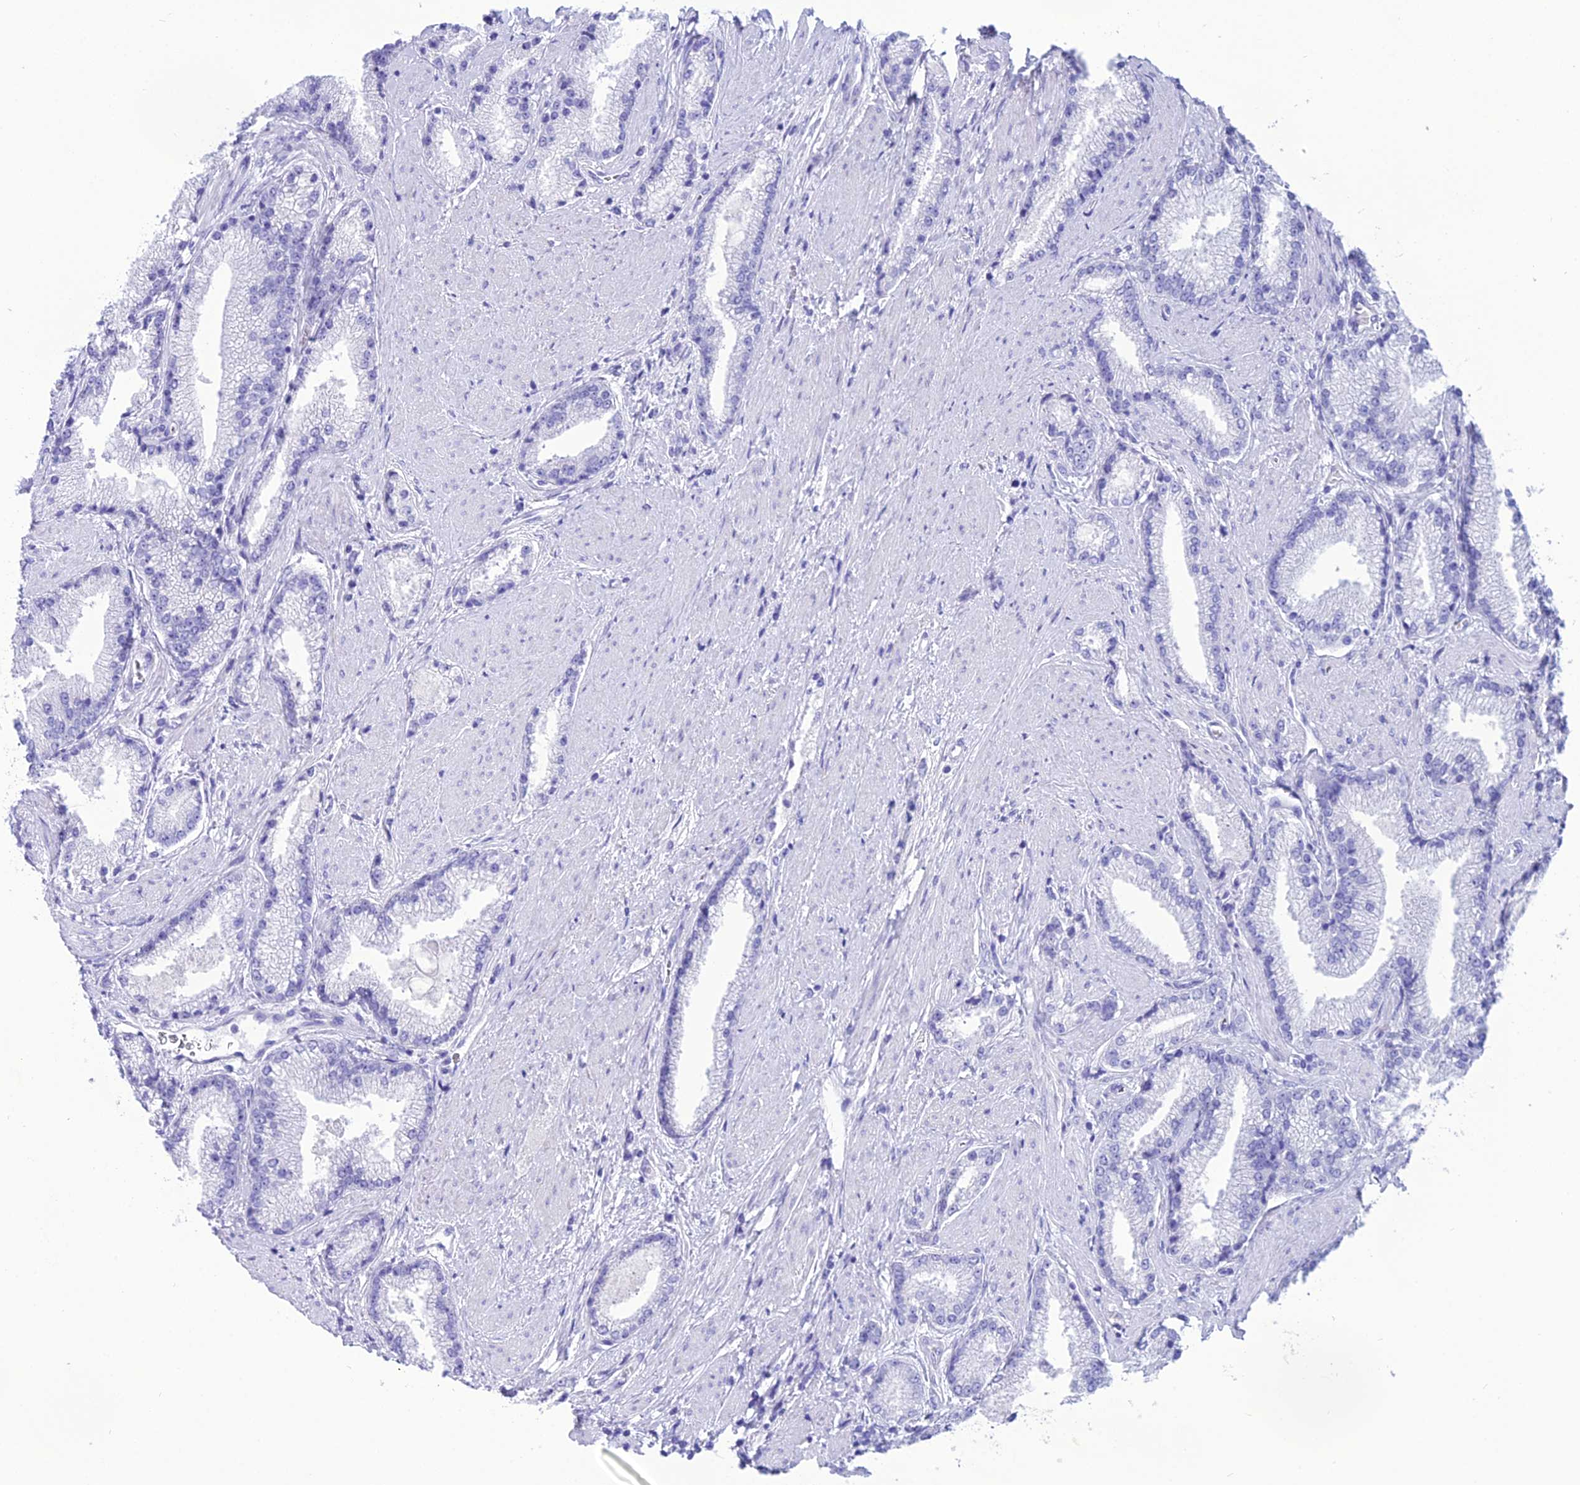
{"staining": {"intensity": "negative", "quantity": "none", "location": "none"}, "tissue": "prostate cancer", "cell_type": "Tumor cells", "image_type": "cancer", "snomed": [{"axis": "morphology", "description": "Adenocarcinoma, High grade"}, {"axis": "topography", "description": "Prostate"}], "caption": "DAB immunohistochemical staining of human adenocarcinoma (high-grade) (prostate) exhibits no significant positivity in tumor cells.", "gene": "PNMA5", "patient": {"sex": "male", "age": 67}}